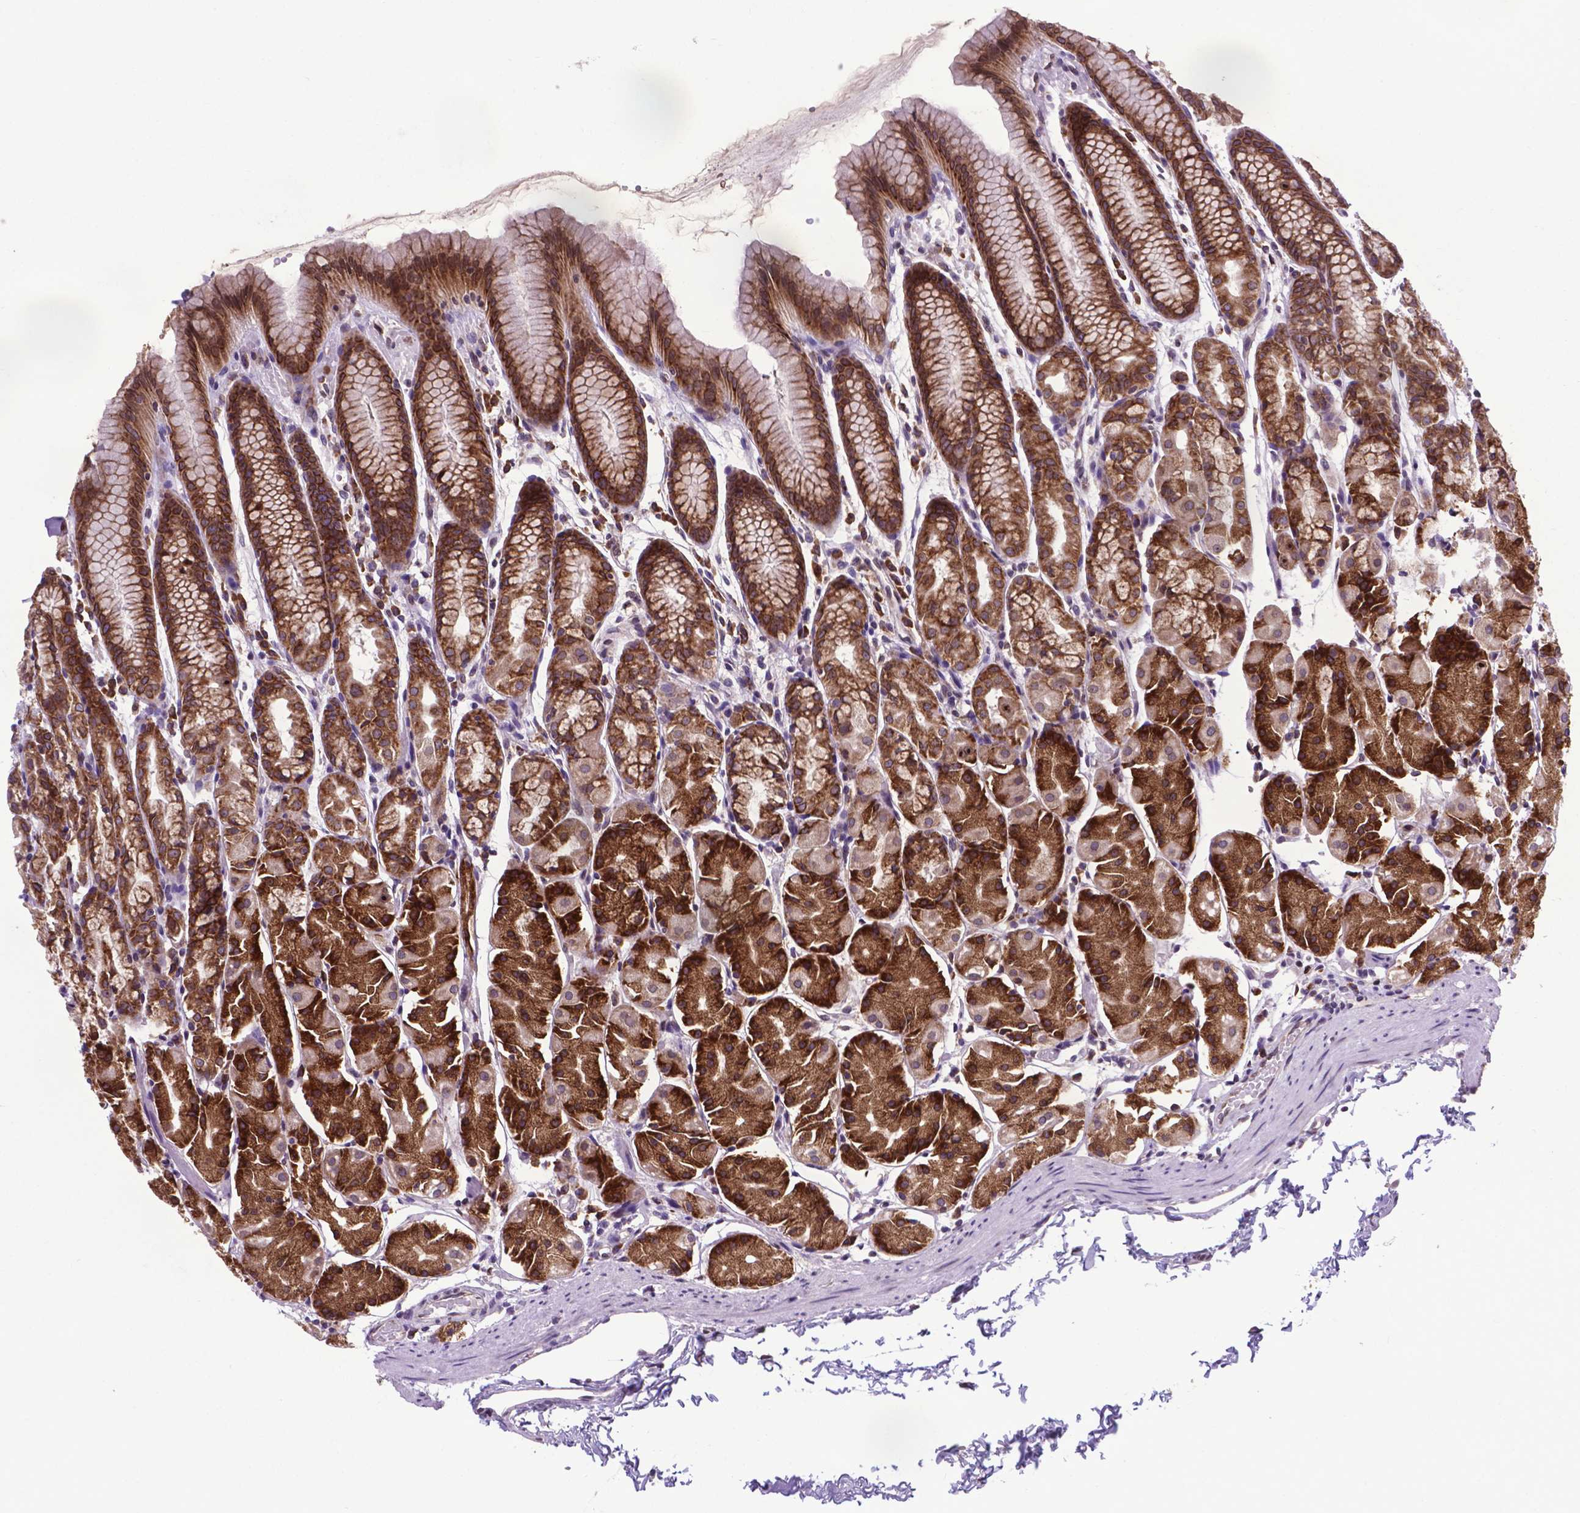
{"staining": {"intensity": "strong", "quantity": ">75%", "location": "cytoplasmic/membranous"}, "tissue": "stomach", "cell_type": "Glandular cells", "image_type": "normal", "snomed": [{"axis": "morphology", "description": "Normal tissue, NOS"}, {"axis": "topography", "description": "Stomach, upper"}], "caption": "Immunohistochemistry (DAB) staining of normal stomach reveals strong cytoplasmic/membranous protein staining in about >75% of glandular cells. Nuclei are stained in blue.", "gene": "ENSG00000269590", "patient": {"sex": "male", "age": 47}}